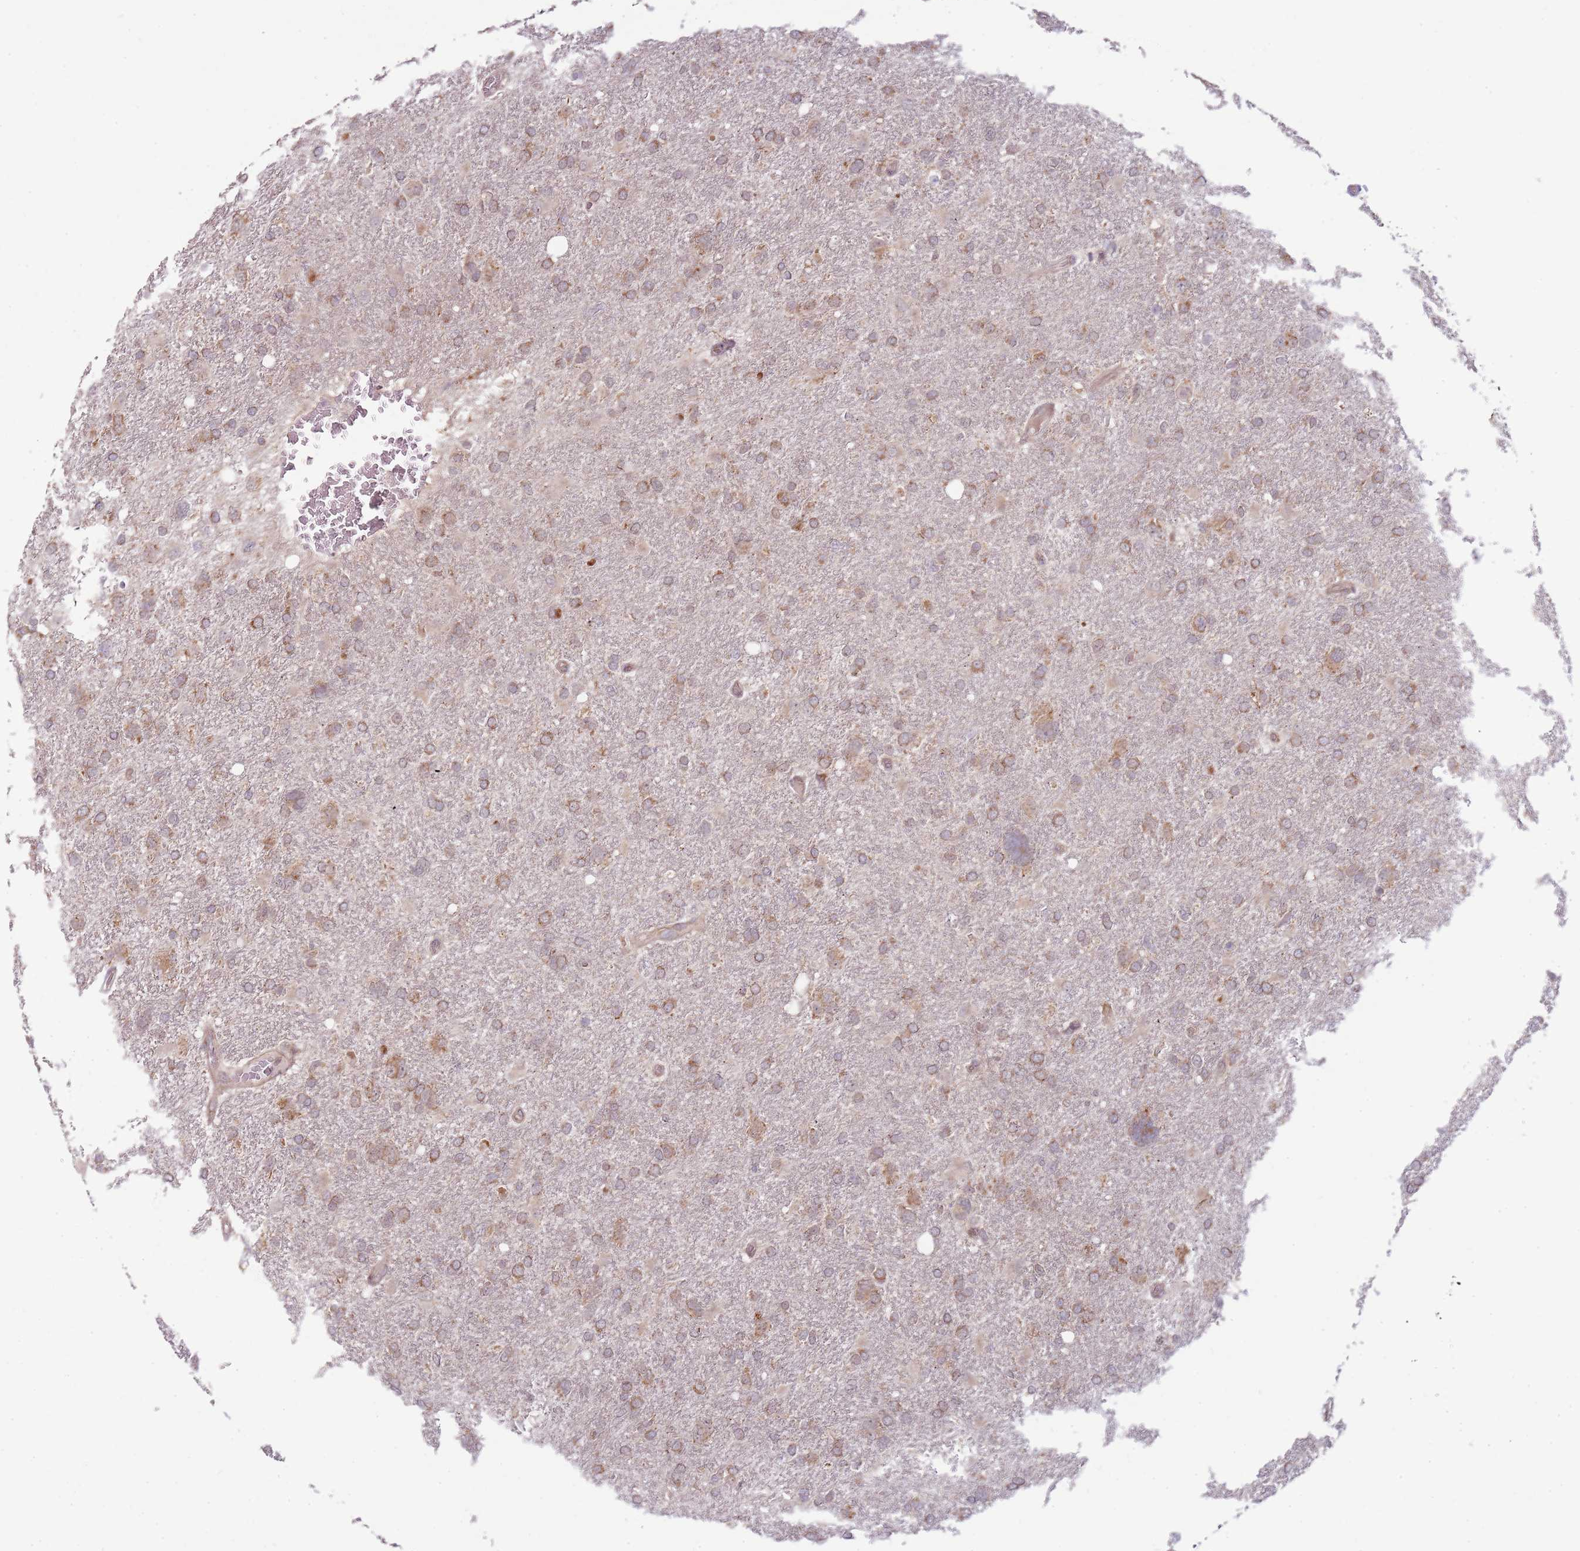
{"staining": {"intensity": "moderate", "quantity": "25%-75%", "location": "cytoplasmic/membranous"}, "tissue": "glioma", "cell_type": "Tumor cells", "image_type": "cancer", "snomed": [{"axis": "morphology", "description": "Glioma, malignant, High grade"}, {"axis": "topography", "description": "Brain"}], "caption": "A high-resolution image shows IHC staining of glioma, which shows moderate cytoplasmic/membranous staining in approximately 25%-75% of tumor cells. The staining was performed using DAB (3,3'-diaminobenzidine) to visualize the protein expression in brown, while the nuclei were stained in blue with hematoxylin (Magnification: 20x).", "gene": "RNF181", "patient": {"sex": "male", "age": 61}}